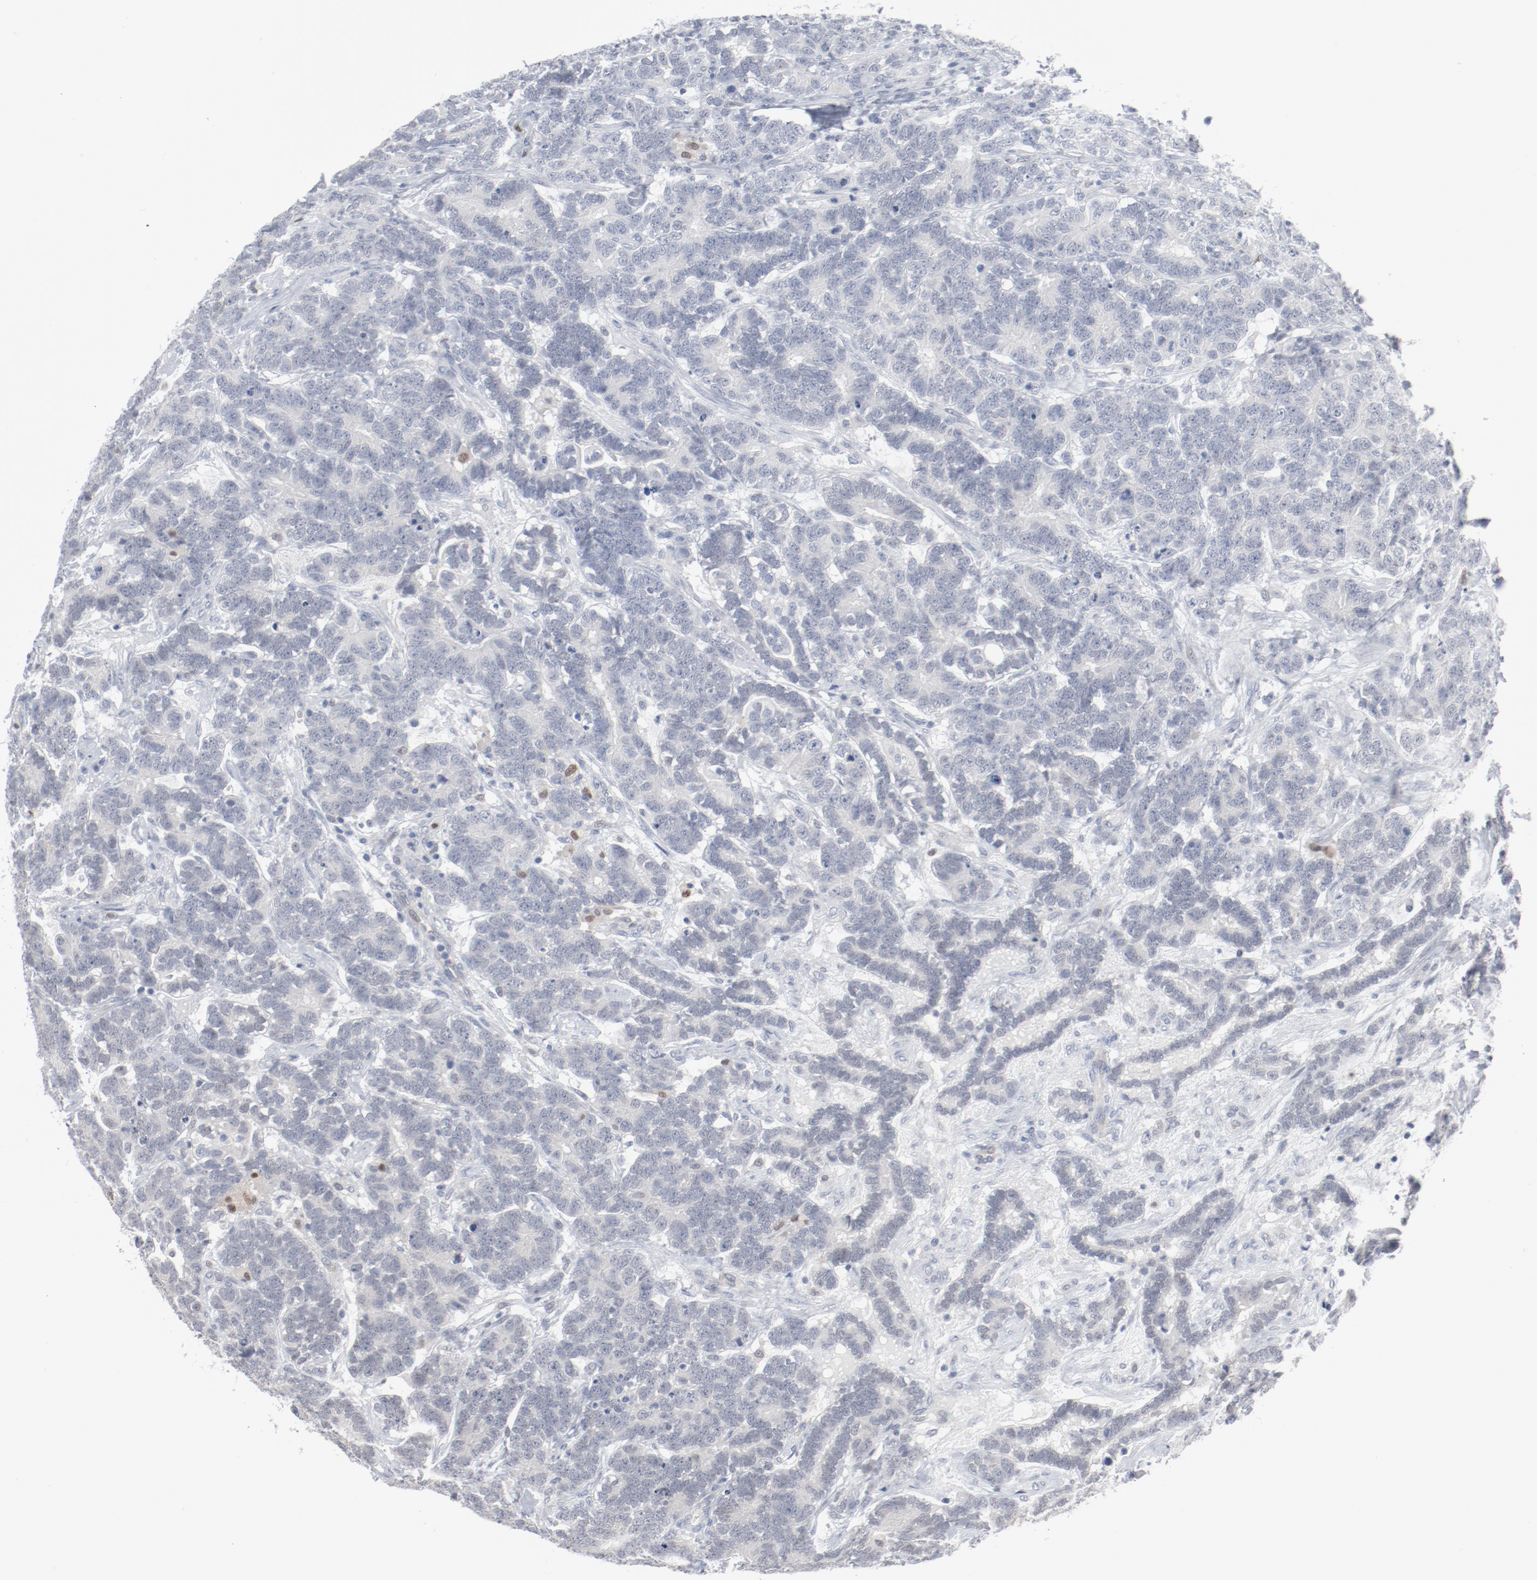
{"staining": {"intensity": "negative", "quantity": "none", "location": "none"}, "tissue": "testis cancer", "cell_type": "Tumor cells", "image_type": "cancer", "snomed": [{"axis": "morphology", "description": "Carcinoma, Embryonal, NOS"}, {"axis": "topography", "description": "Testis"}], "caption": "Protein analysis of testis cancer displays no significant expression in tumor cells.", "gene": "FOXN2", "patient": {"sex": "male", "age": 26}}